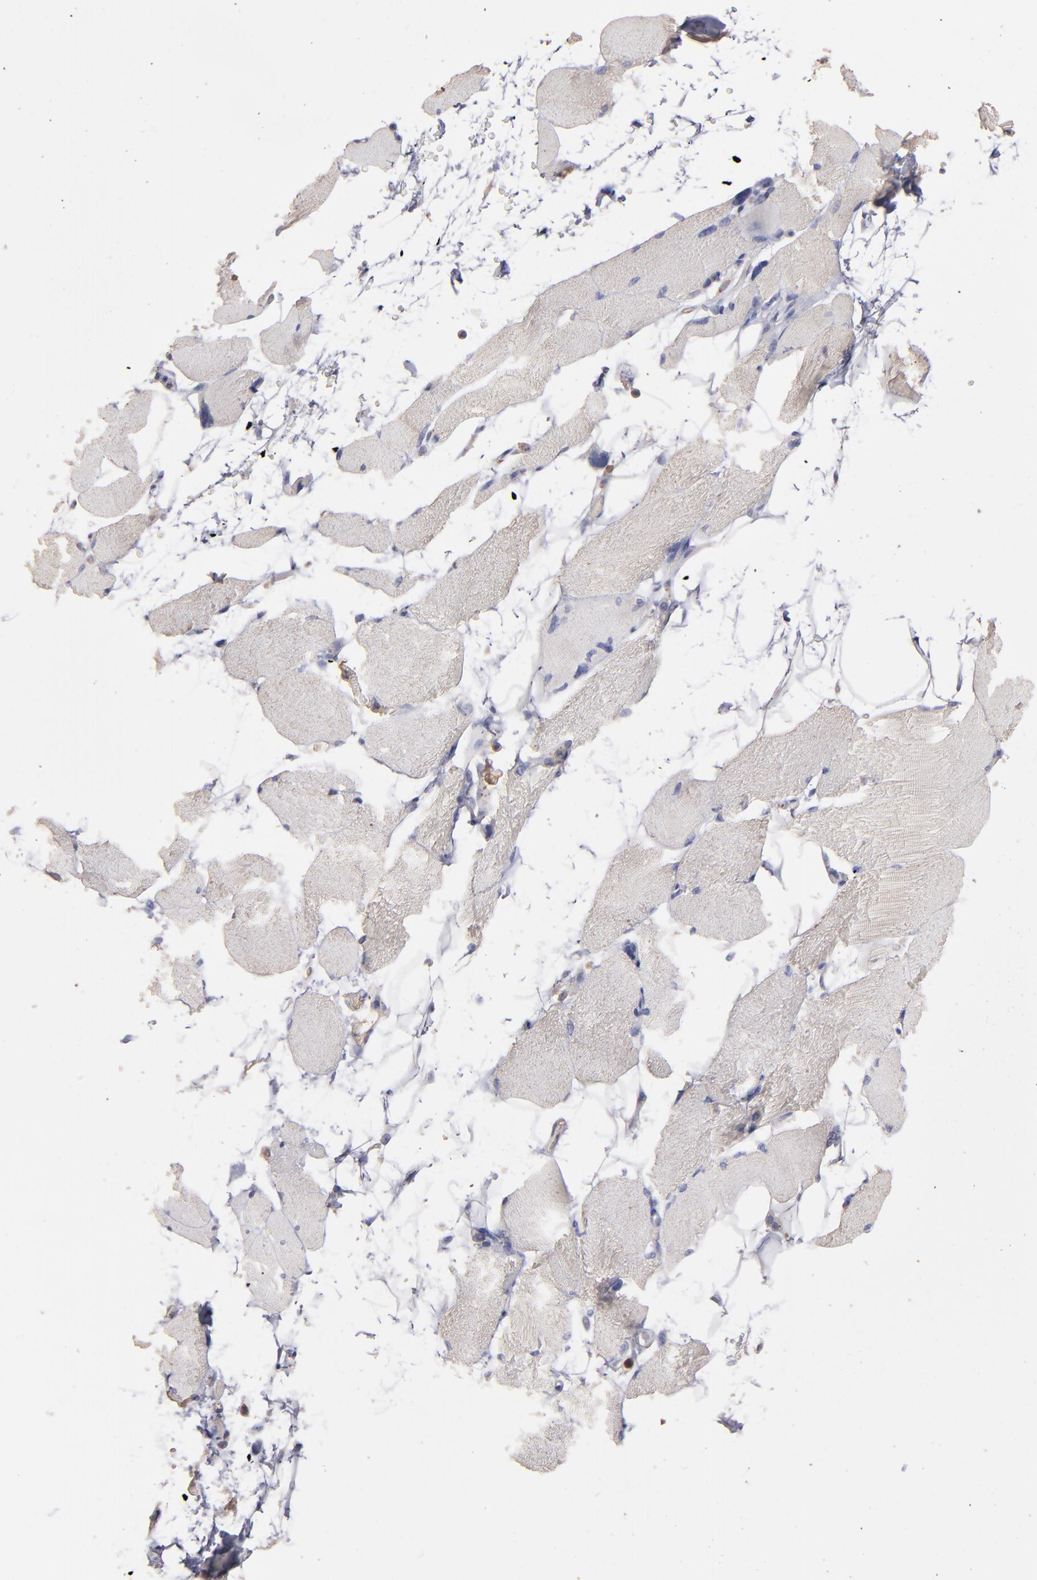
{"staining": {"intensity": "negative", "quantity": "none", "location": "none"}, "tissue": "skeletal muscle", "cell_type": "Myocytes", "image_type": "normal", "snomed": [{"axis": "morphology", "description": "Normal tissue, NOS"}, {"axis": "topography", "description": "Skeletal muscle"}, {"axis": "topography", "description": "Parathyroid gland"}], "caption": "There is no significant staining in myocytes of skeletal muscle. (DAB immunohistochemistry visualized using brightfield microscopy, high magnification).", "gene": "NFKBIE", "patient": {"sex": "female", "age": 37}}